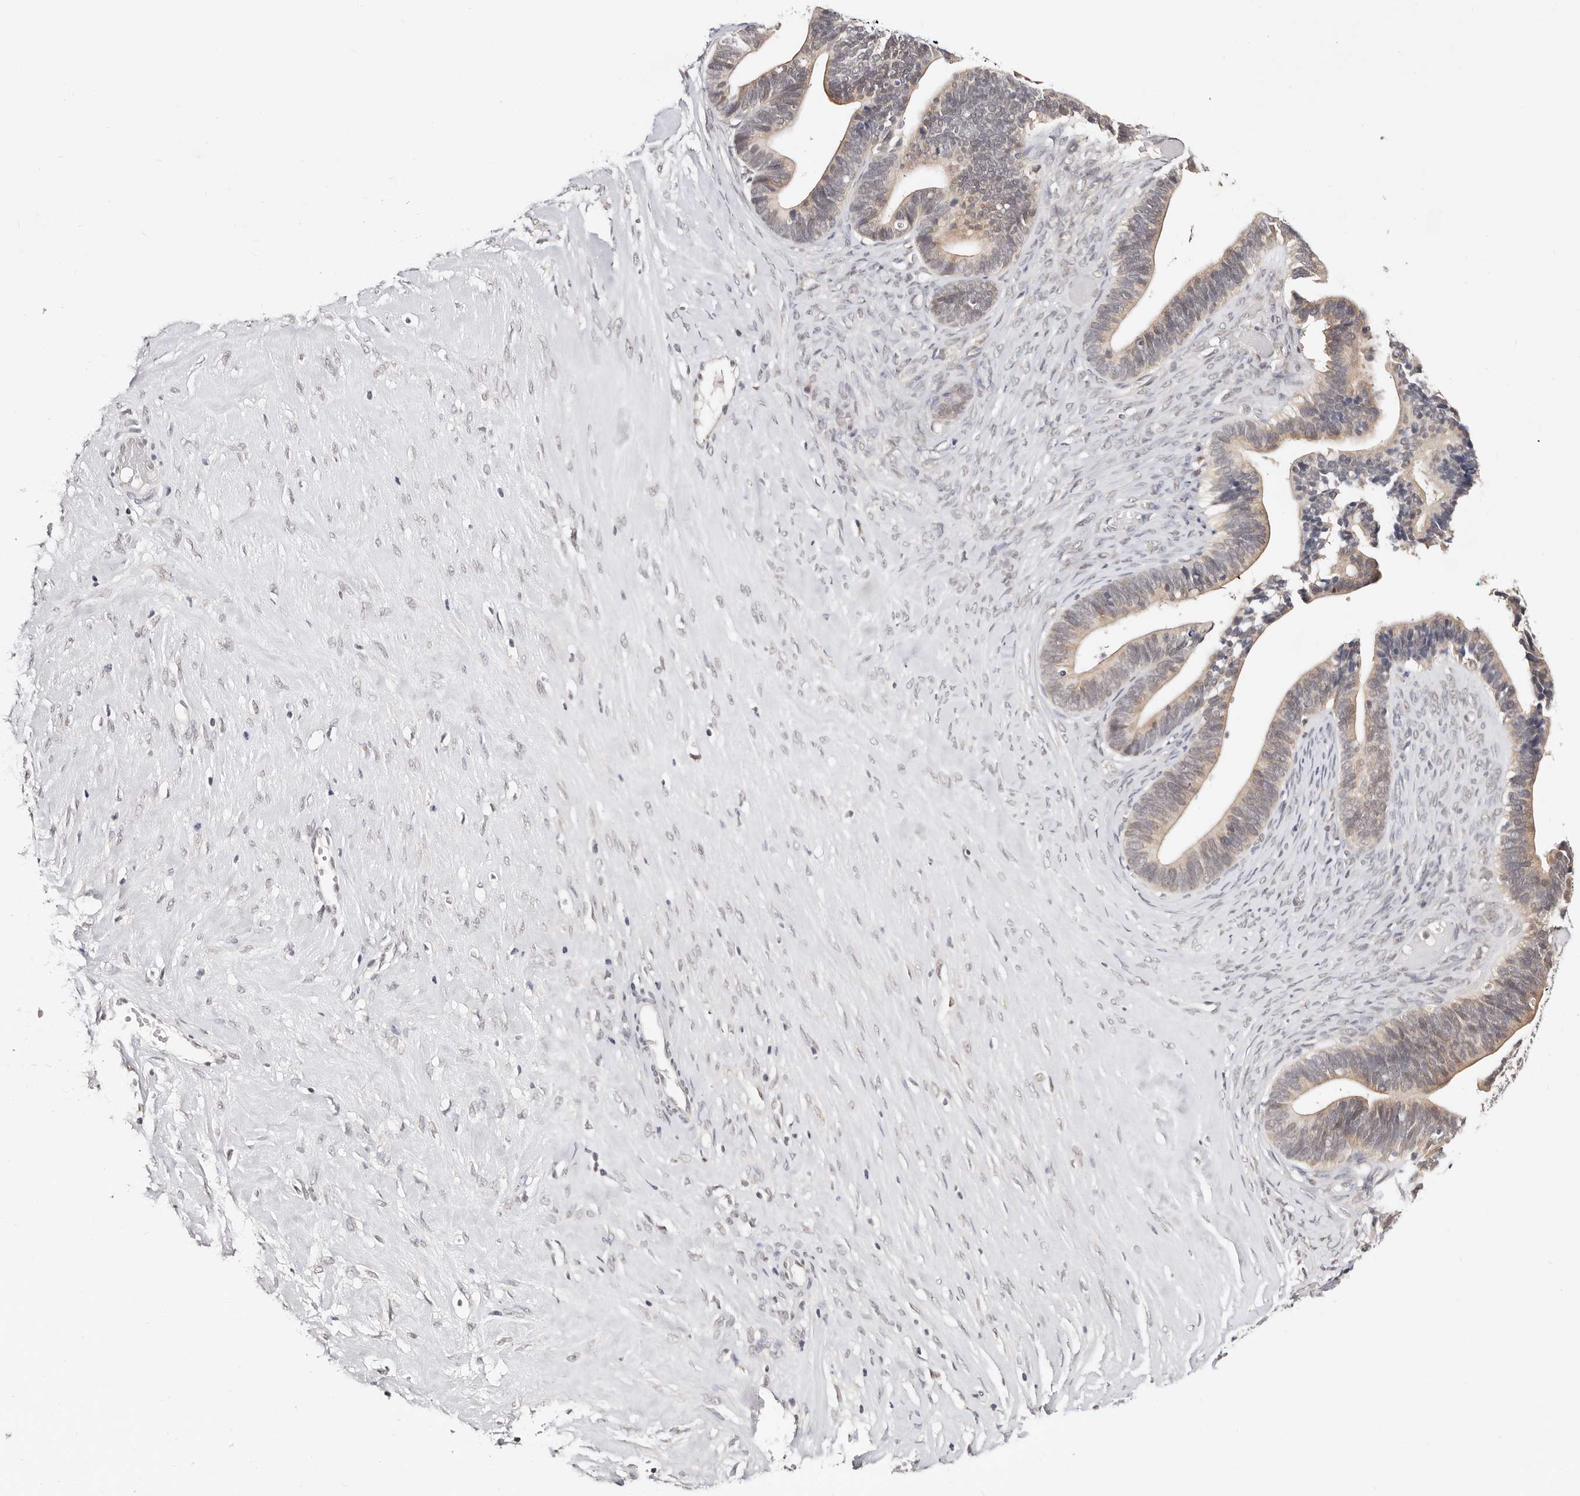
{"staining": {"intensity": "weak", "quantity": ">75%", "location": "cytoplasmic/membranous"}, "tissue": "ovarian cancer", "cell_type": "Tumor cells", "image_type": "cancer", "snomed": [{"axis": "morphology", "description": "Cystadenocarcinoma, serous, NOS"}, {"axis": "topography", "description": "Ovary"}], "caption": "Ovarian cancer stained with IHC displays weak cytoplasmic/membranous expression in approximately >75% of tumor cells.", "gene": "VIPAS39", "patient": {"sex": "female", "age": 56}}